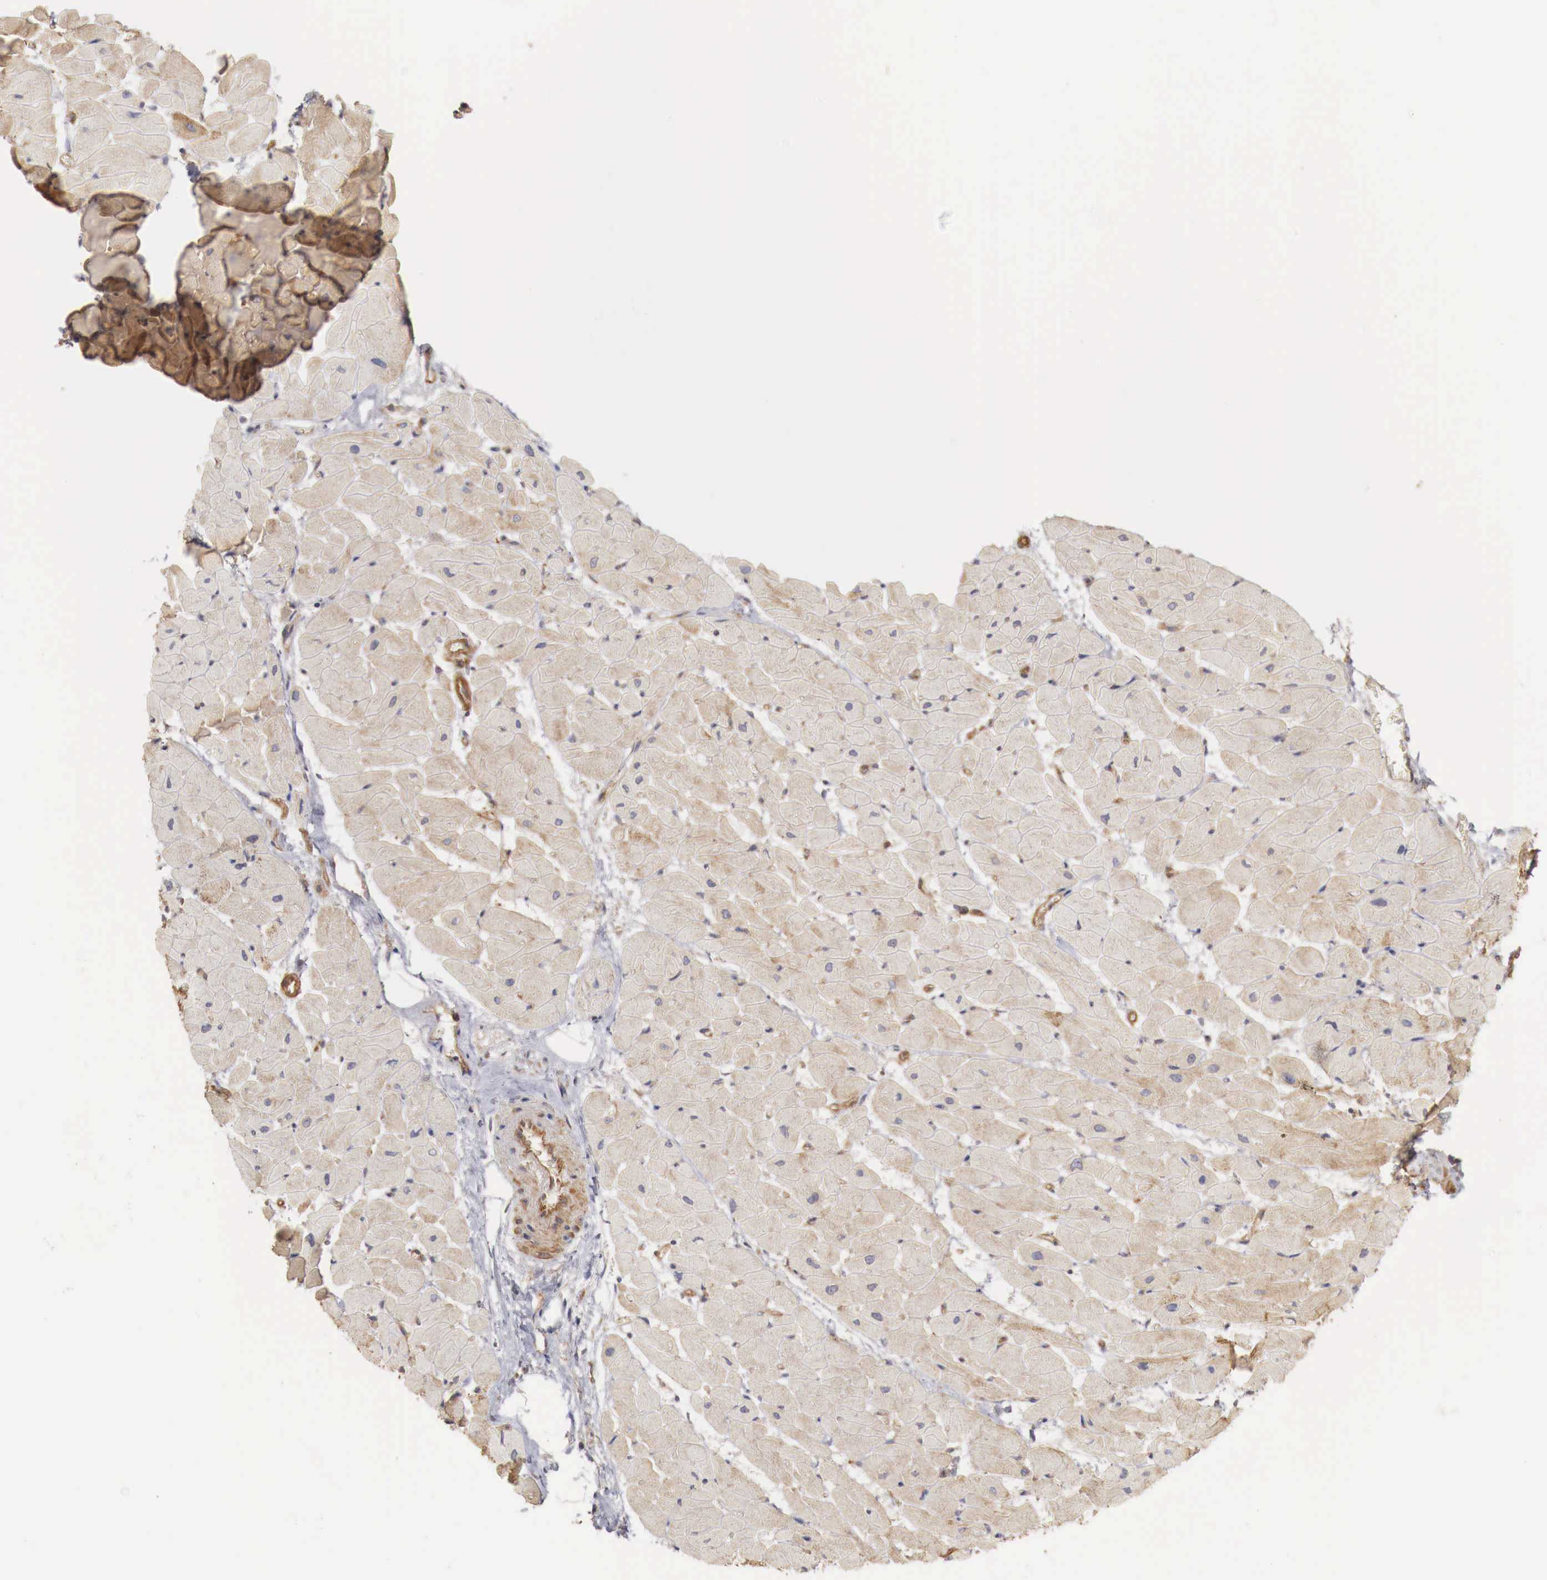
{"staining": {"intensity": "moderate", "quantity": ">75%", "location": "cytoplasmic/membranous"}, "tissue": "heart muscle", "cell_type": "Cardiomyocytes", "image_type": "normal", "snomed": [{"axis": "morphology", "description": "Normal tissue, NOS"}, {"axis": "topography", "description": "Heart"}], "caption": "Immunohistochemical staining of normal heart muscle reveals moderate cytoplasmic/membranous protein positivity in about >75% of cardiomyocytes. (brown staining indicates protein expression, while blue staining denotes nuclei).", "gene": "ARMCX4", "patient": {"sex": "female", "age": 19}}